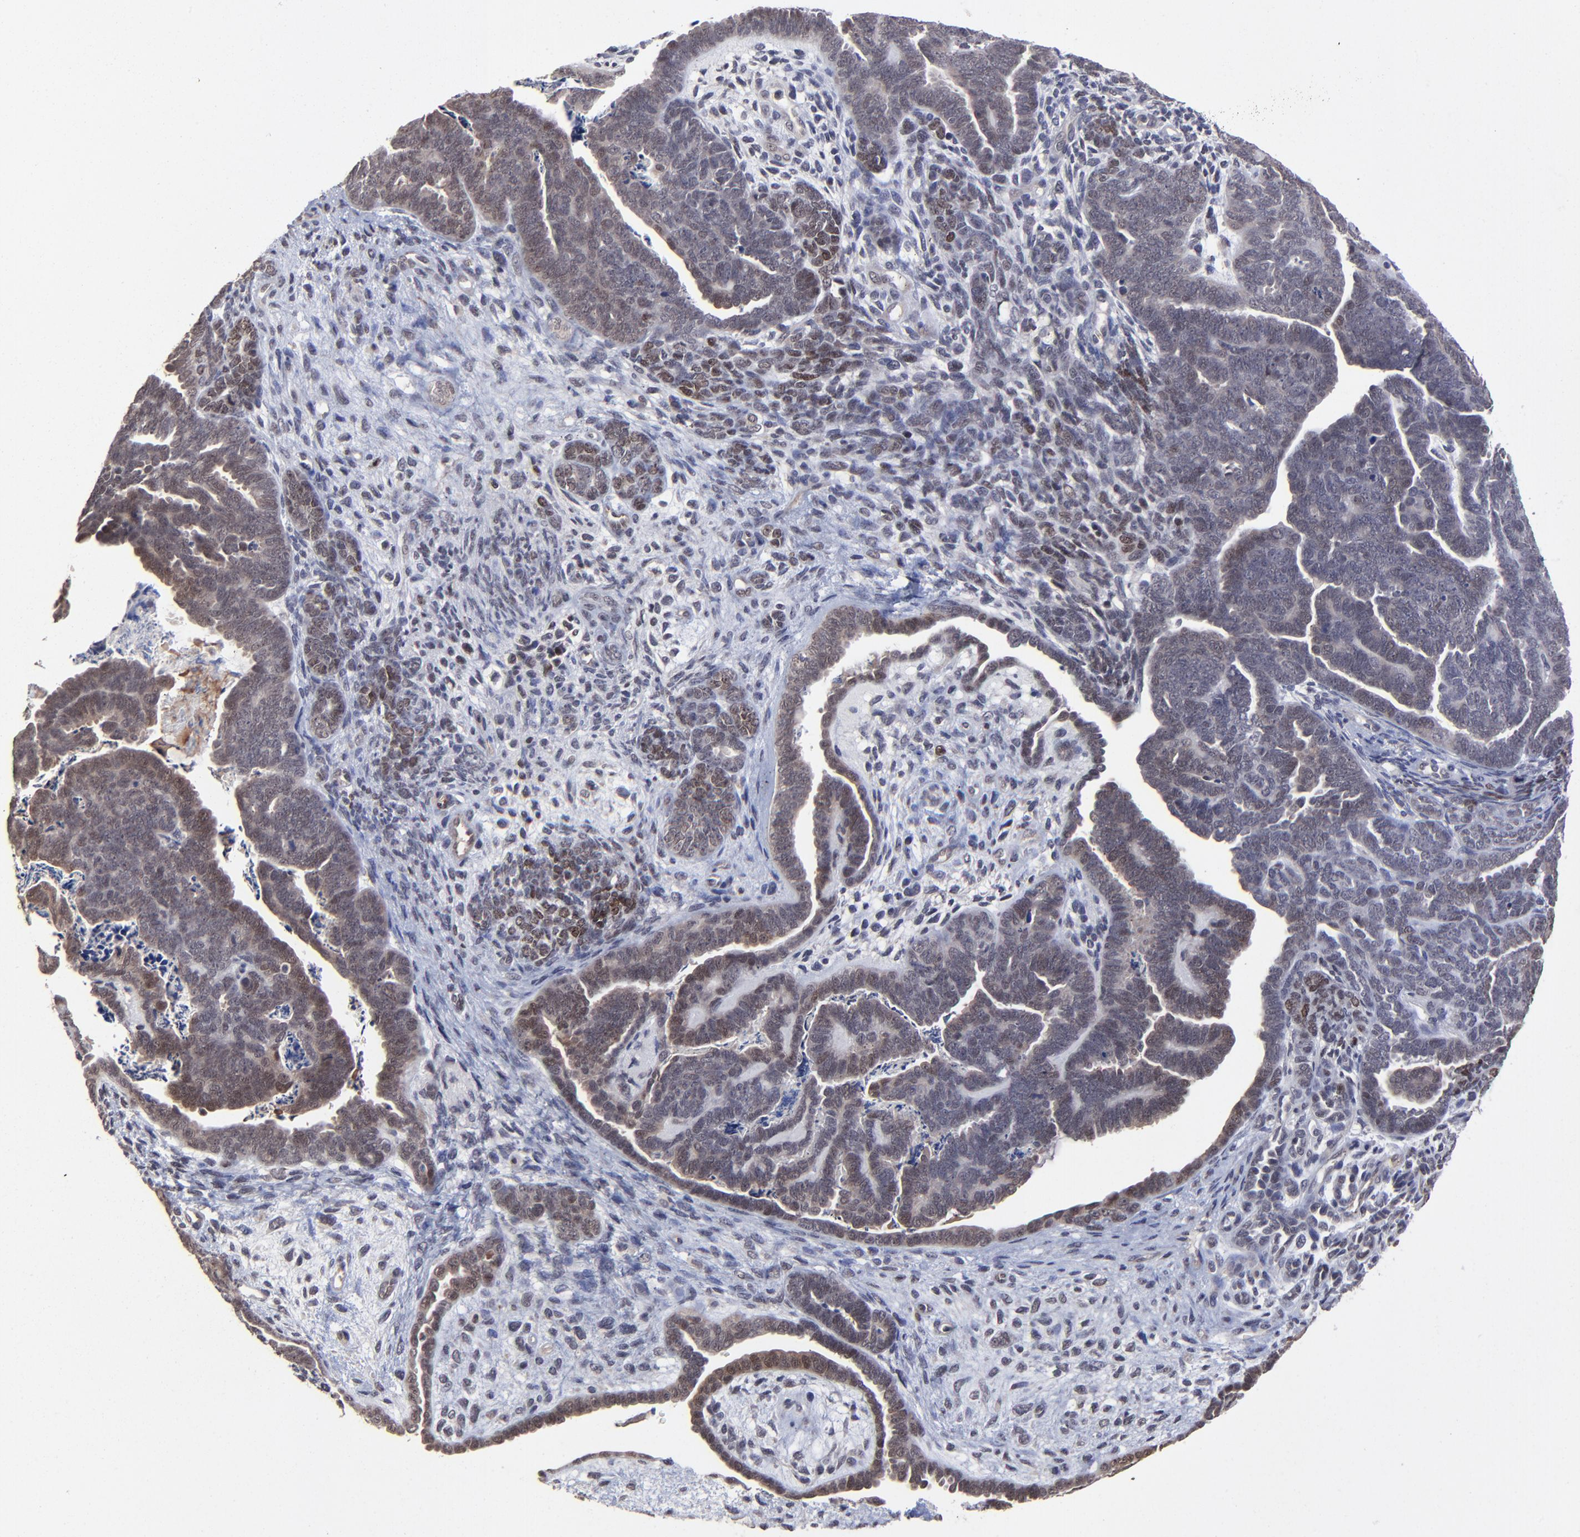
{"staining": {"intensity": "moderate", "quantity": "25%-75%", "location": "nuclear"}, "tissue": "endometrial cancer", "cell_type": "Tumor cells", "image_type": "cancer", "snomed": [{"axis": "morphology", "description": "Neoplasm, malignant, NOS"}, {"axis": "topography", "description": "Endometrium"}], "caption": "A brown stain highlights moderate nuclear expression of a protein in endometrial cancer (neoplasm (malignant)) tumor cells.", "gene": "ZNF419", "patient": {"sex": "female", "age": 74}}